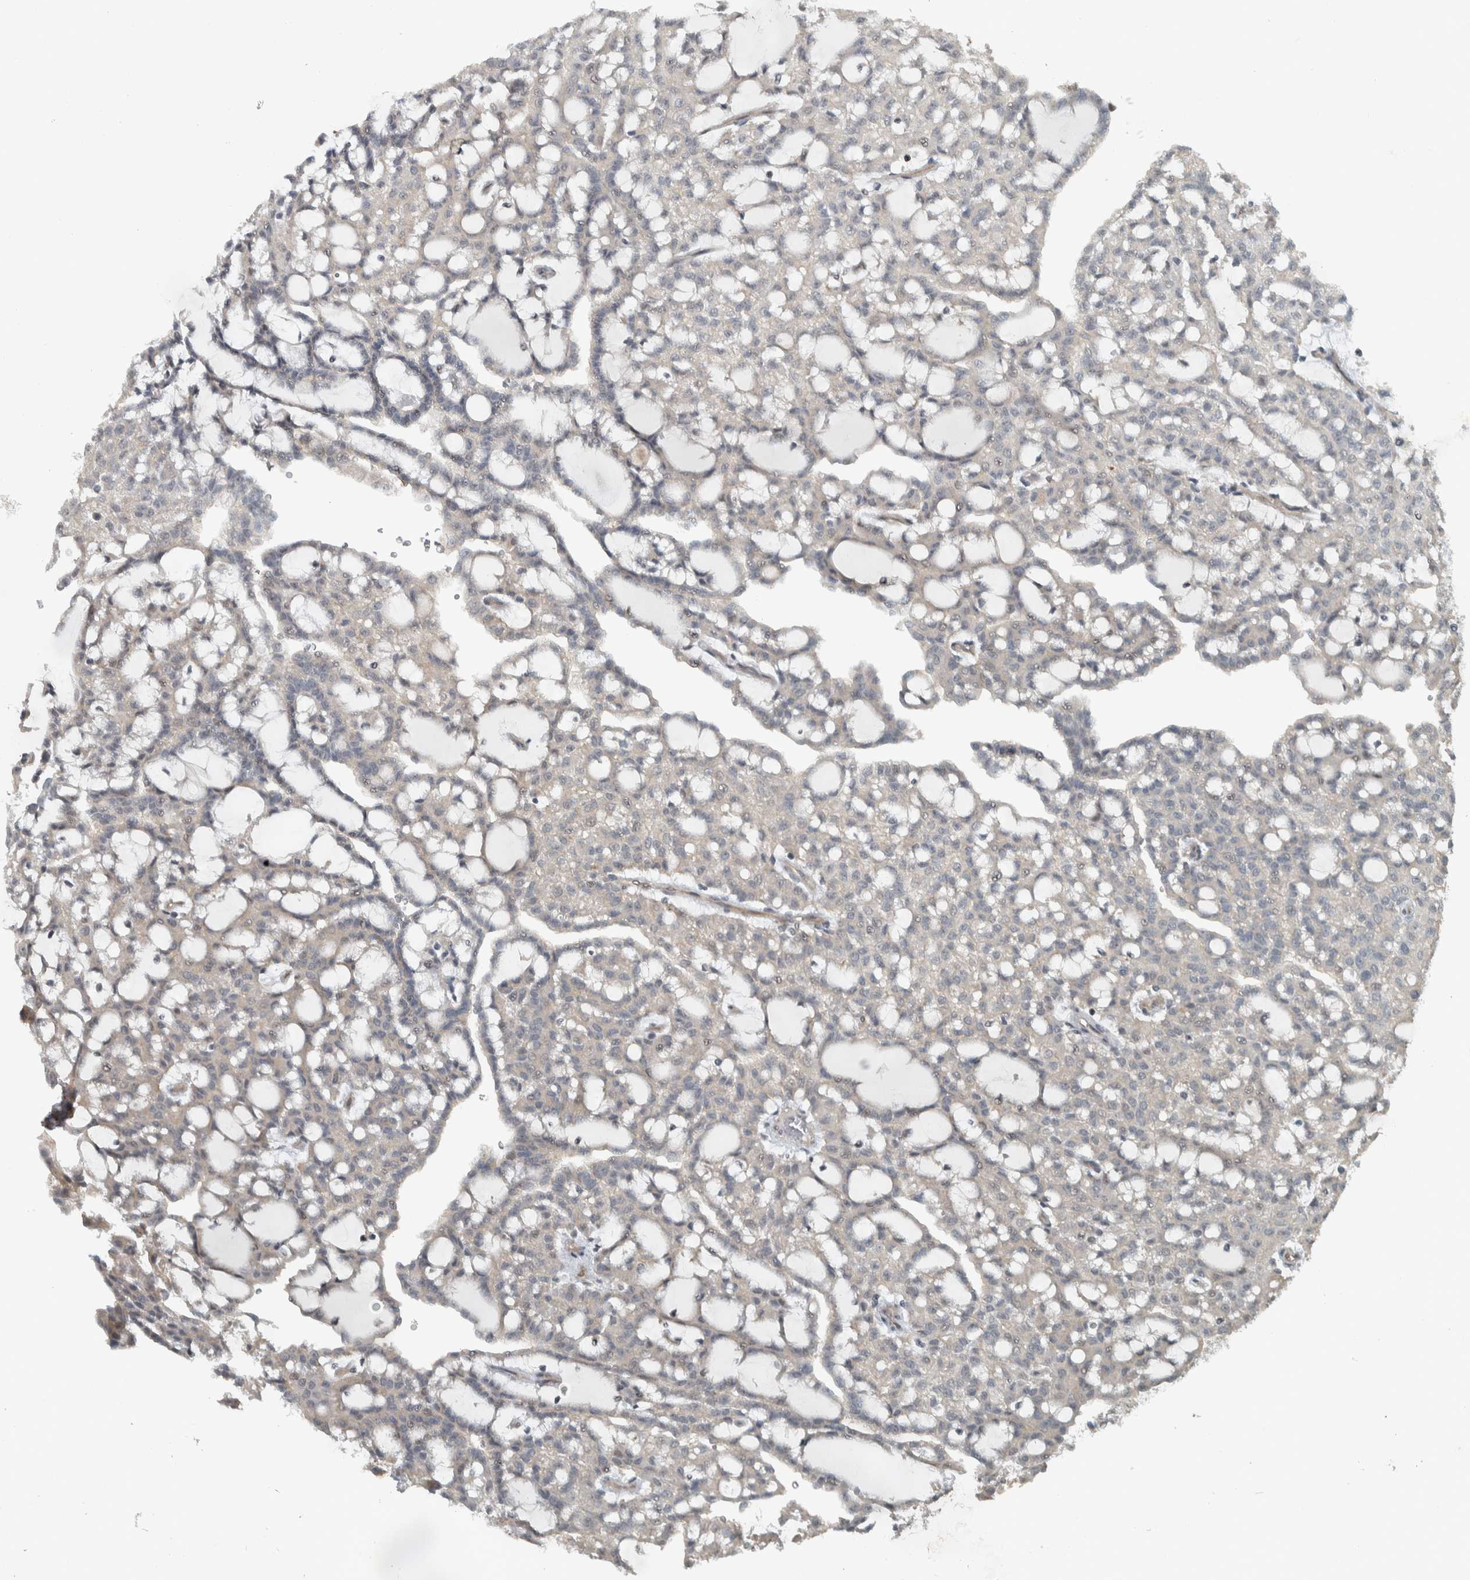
{"staining": {"intensity": "negative", "quantity": "none", "location": "none"}, "tissue": "renal cancer", "cell_type": "Tumor cells", "image_type": "cancer", "snomed": [{"axis": "morphology", "description": "Adenocarcinoma, NOS"}, {"axis": "topography", "description": "Kidney"}], "caption": "The histopathology image exhibits no significant staining in tumor cells of renal adenocarcinoma.", "gene": "NAPG", "patient": {"sex": "male", "age": 63}}